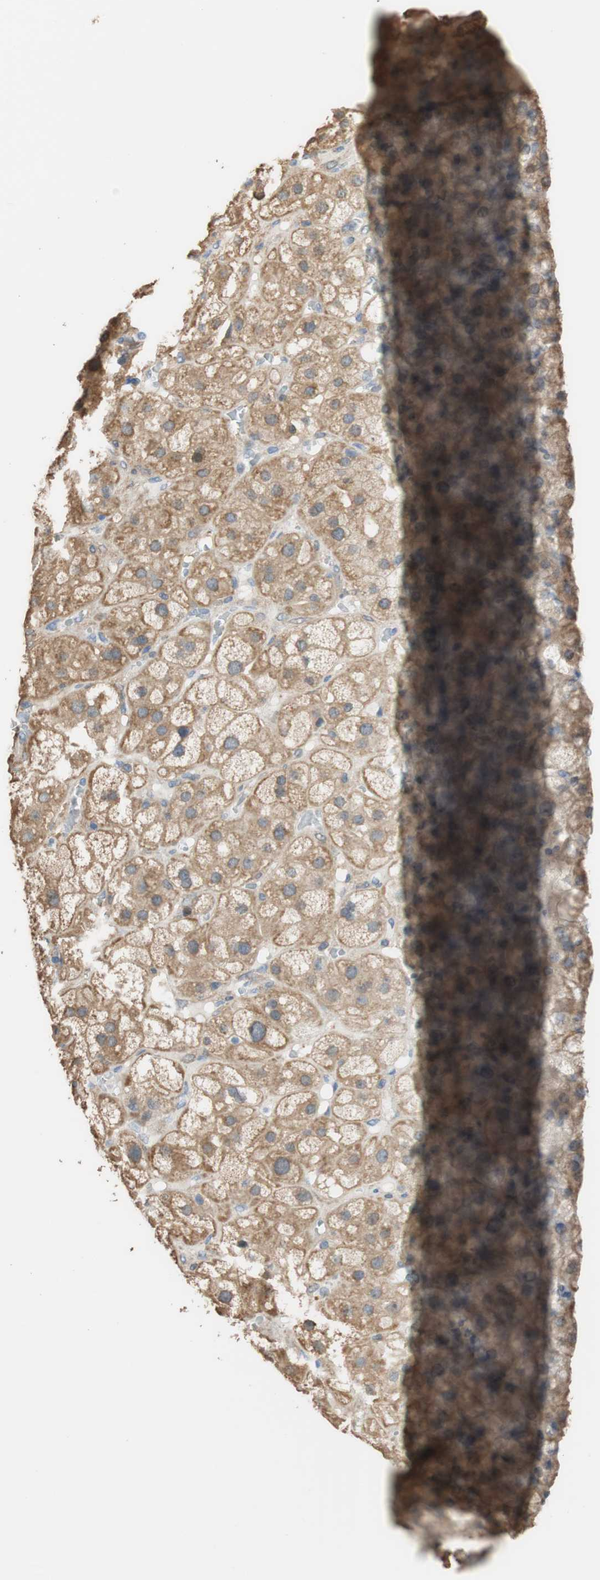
{"staining": {"intensity": "moderate", "quantity": ">75%", "location": "cytoplasmic/membranous"}, "tissue": "adrenal gland", "cell_type": "Glandular cells", "image_type": "normal", "snomed": [{"axis": "morphology", "description": "Normal tissue, NOS"}, {"axis": "topography", "description": "Adrenal gland"}], "caption": "Immunohistochemical staining of benign adrenal gland shows moderate cytoplasmic/membranous protein positivity in approximately >75% of glandular cells.", "gene": "ALDH1A2", "patient": {"sex": "female", "age": 47}}